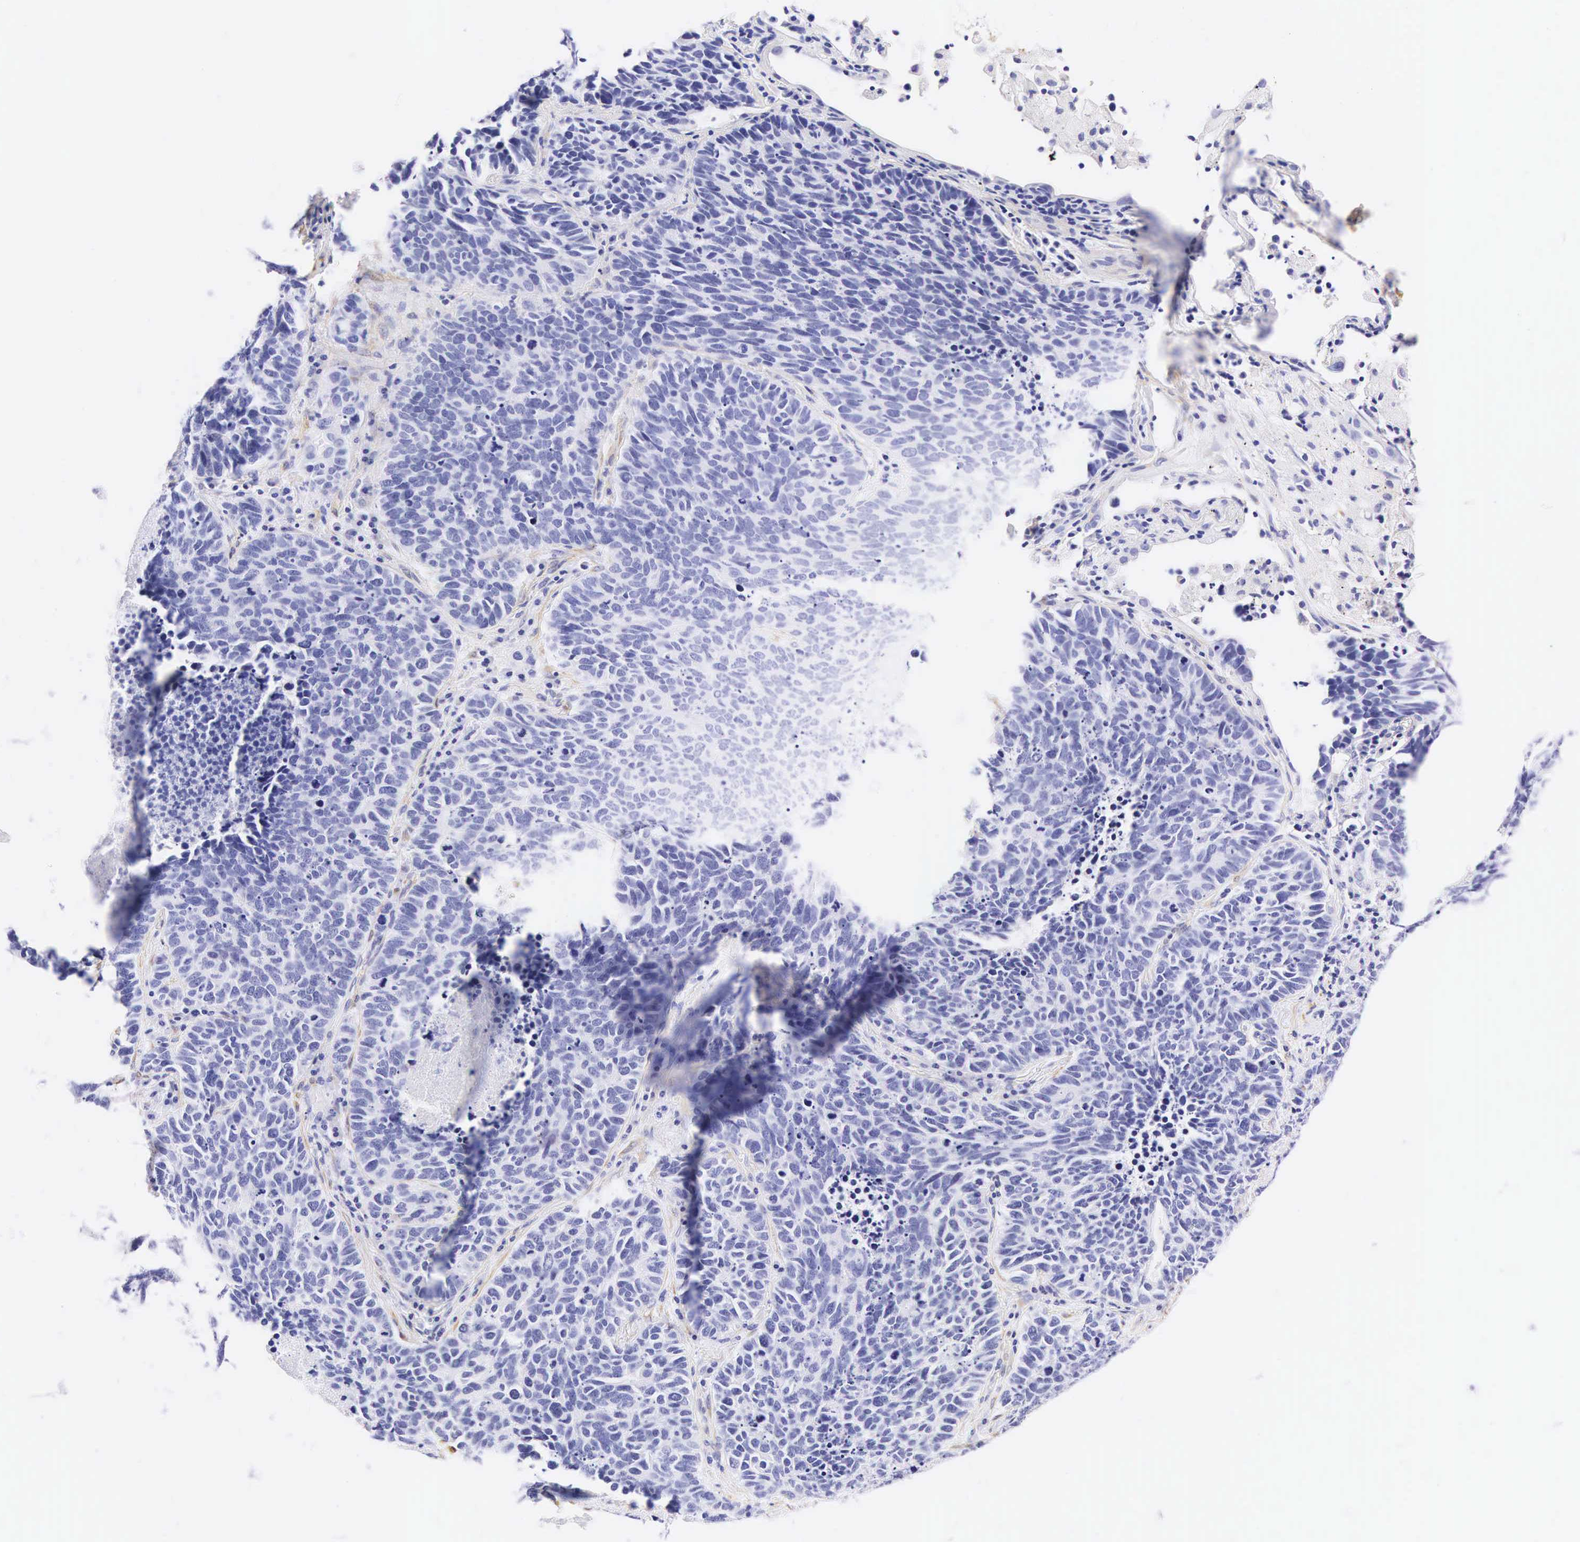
{"staining": {"intensity": "negative", "quantity": "none", "location": "none"}, "tissue": "lung cancer", "cell_type": "Tumor cells", "image_type": "cancer", "snomed": [{"axis": "morphology", "description": "Neoplasm, malignant, NOS"}, {"axis": "topography", "description": "Lung"}], "caption": "Tumor cells are negative for brown protein staining in lung cancer. (Brightfield microscopy of DAB IHC at high magnification).", "gene": "CNN1", "patient": {"sex": "female", "age": 75}}